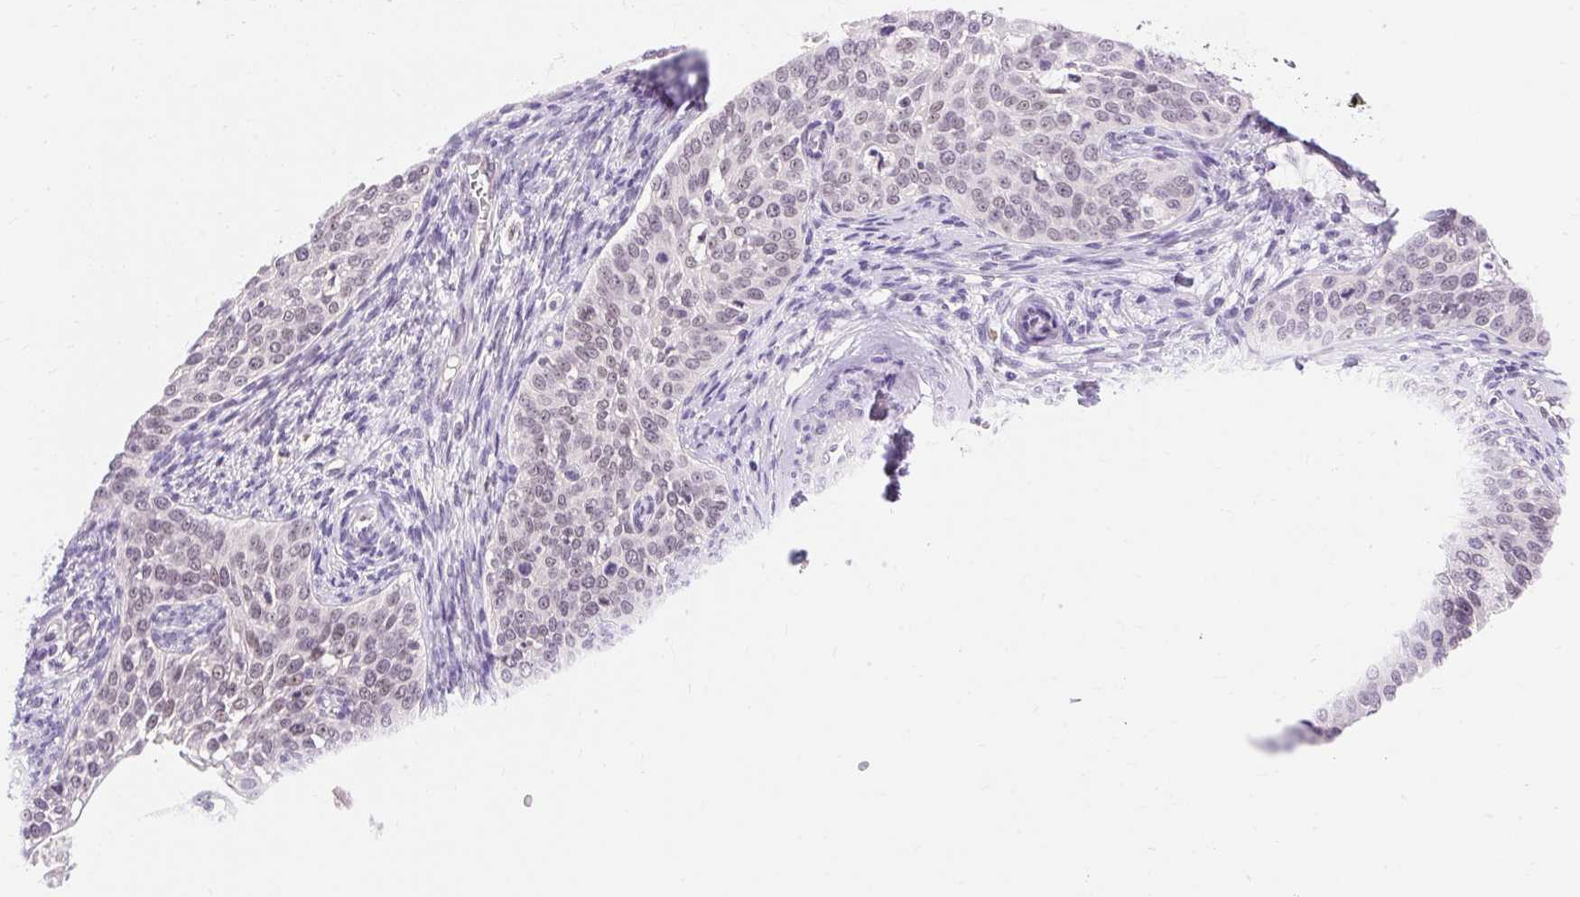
{"staining": {"intensity": "moderate", "quantity": "25%-75%", "location": "nuclear"}, "tissue": "cervical cancer", "cell_type": "Tumor cells", "image_type": "cancer", "snomed": [{"axis": "morphology", "description": "Squamous cell carcinoma, NOS"}, {"axis": "topography", "description": "Cervix"}], "caption": "About 25%-75% of tumor cells in cervical cancer display moderate nuclear protein expression as visualized by brown immunohistochemical staining.", "gene": "OBP2A", "patient": {"sex": "female", "age": 44}}